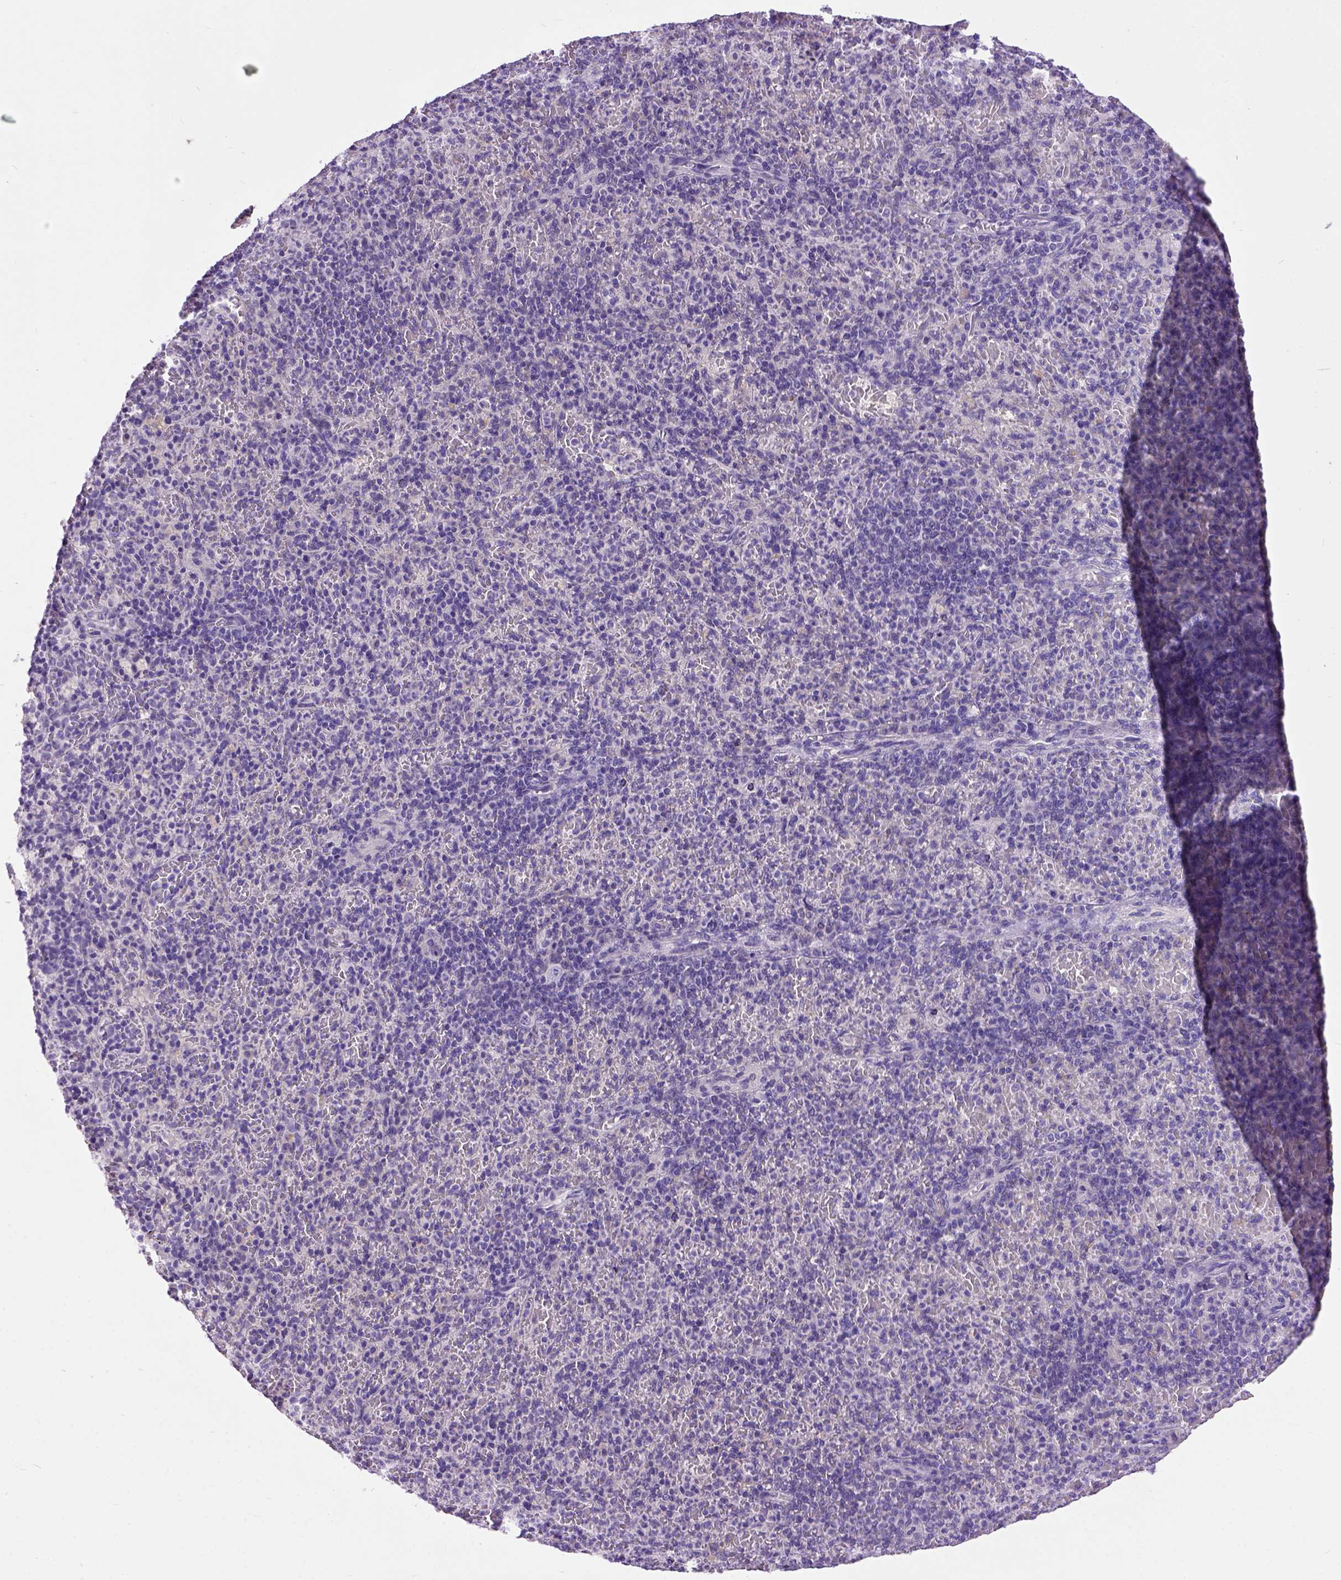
{"staining": {"intensity": "negative", "quantity": "none", "location": "none"}, "tissue": "spleen", "cell_type": "Cells in red pulp", "image_type": "normal", "snomed": [{"axis": "morphology", "description": "Normal tissue, NOS"}, {"axis": "topography", "description": "Spleen"}], "caption": "High power microscopy histopathology image of an immunohistochemistry image of normal spleen, revealing no significant staining in cells in red pulp. (Immunohistochemistry, brightfield microscopy, high magnification).", "gene": "MAPT", "patient": {"sex": "female", "age": 74}}